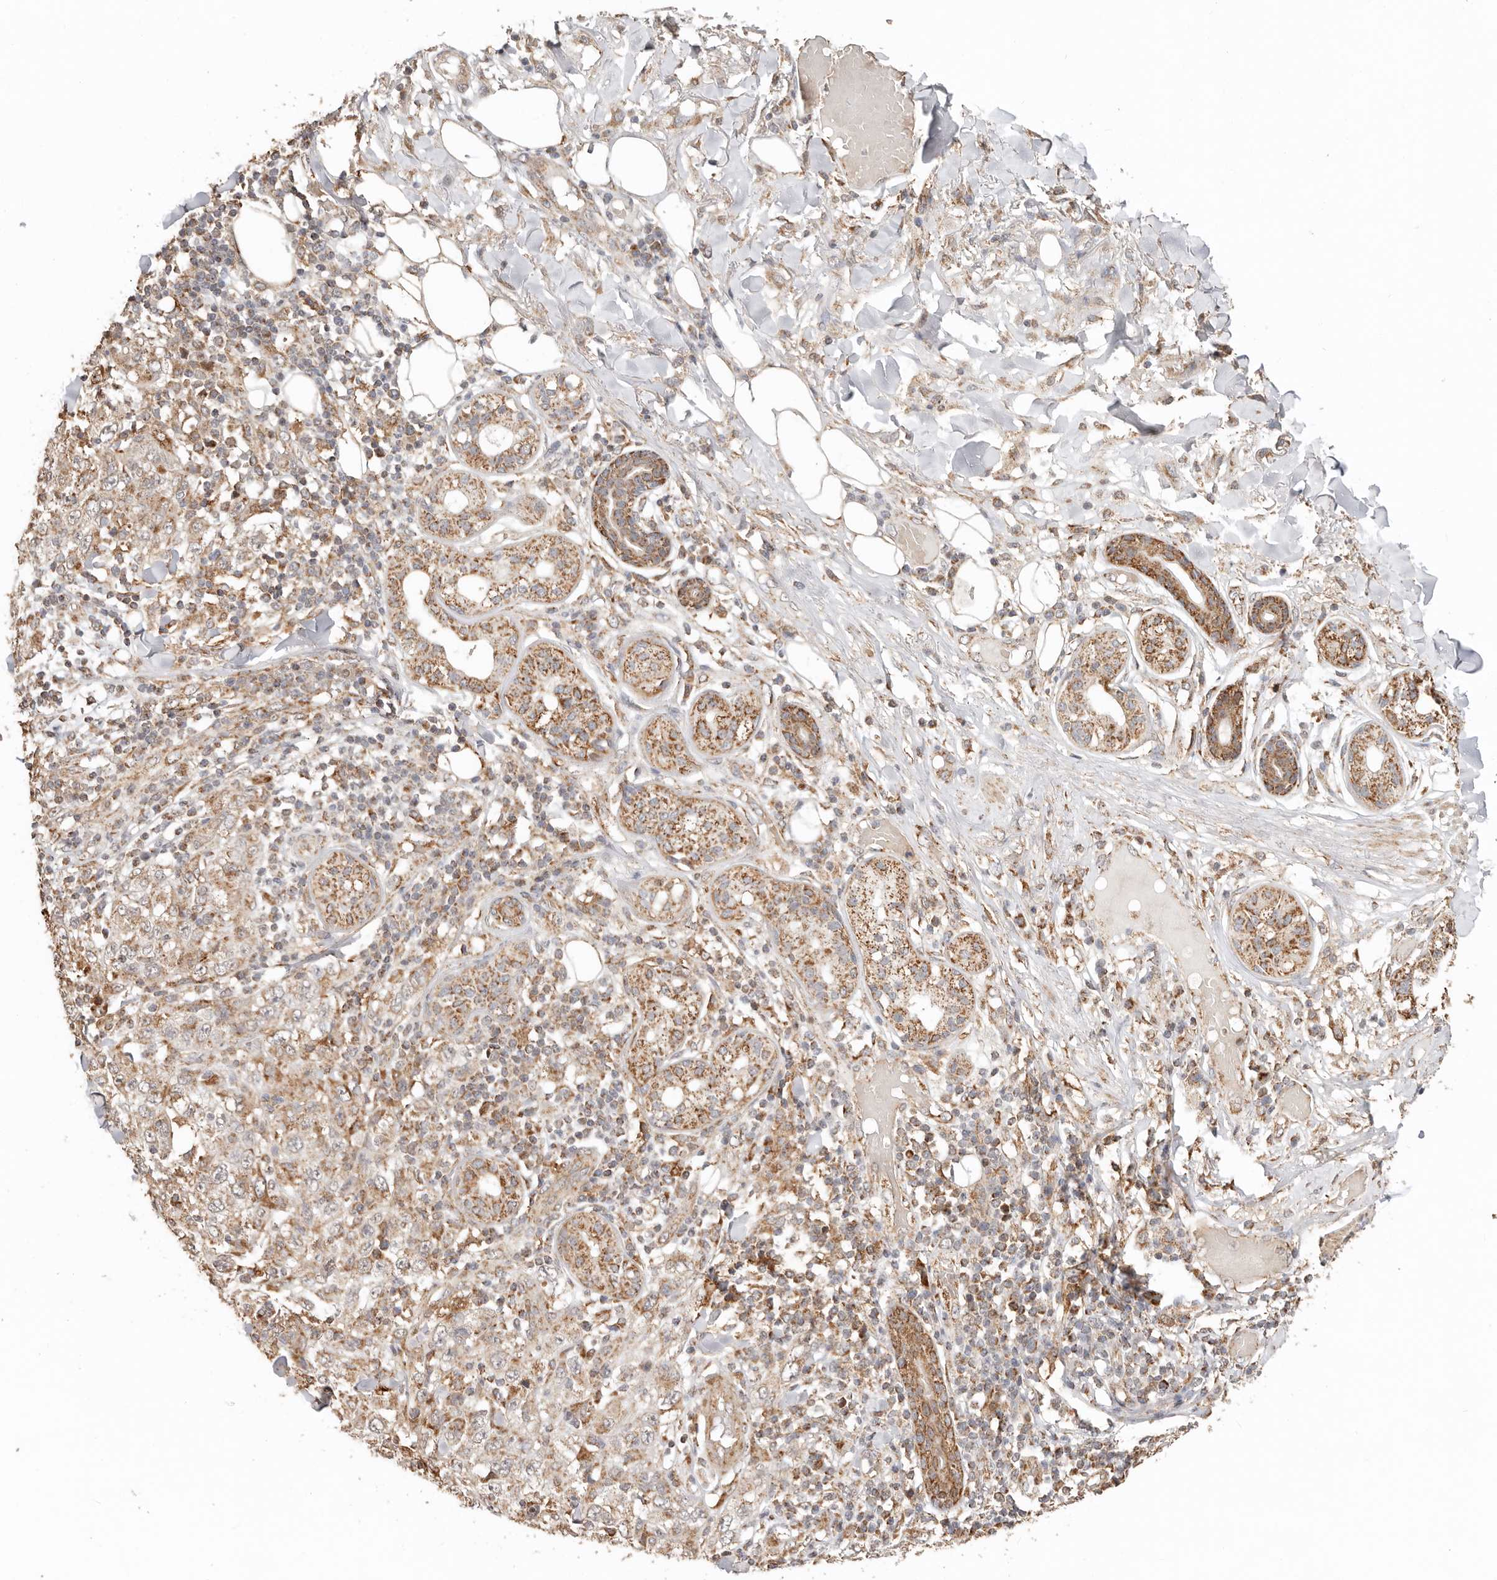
{"staining": {"intensity": "moderate", "quantity": ">75%", "location": "cytoplasmic/membranous"}, "tissue": "skin cancer", "cell_type": "Tumor cells", "image_type": "cancer", "snomed": [{"axis": "morphology", "description": "Squamous cell carcinoma, NOS"}, {"axis": "topography", "description": "Skin"}], "caption": "This is an image of immunohistochemistry staining of skin cancer (squamous cell carcinoma), which shows moderate staining in the cytoplasmic/membranous of tumor cells.", "gene": "NDUFB11", "patient": {"sex": "female", "age": 88}}